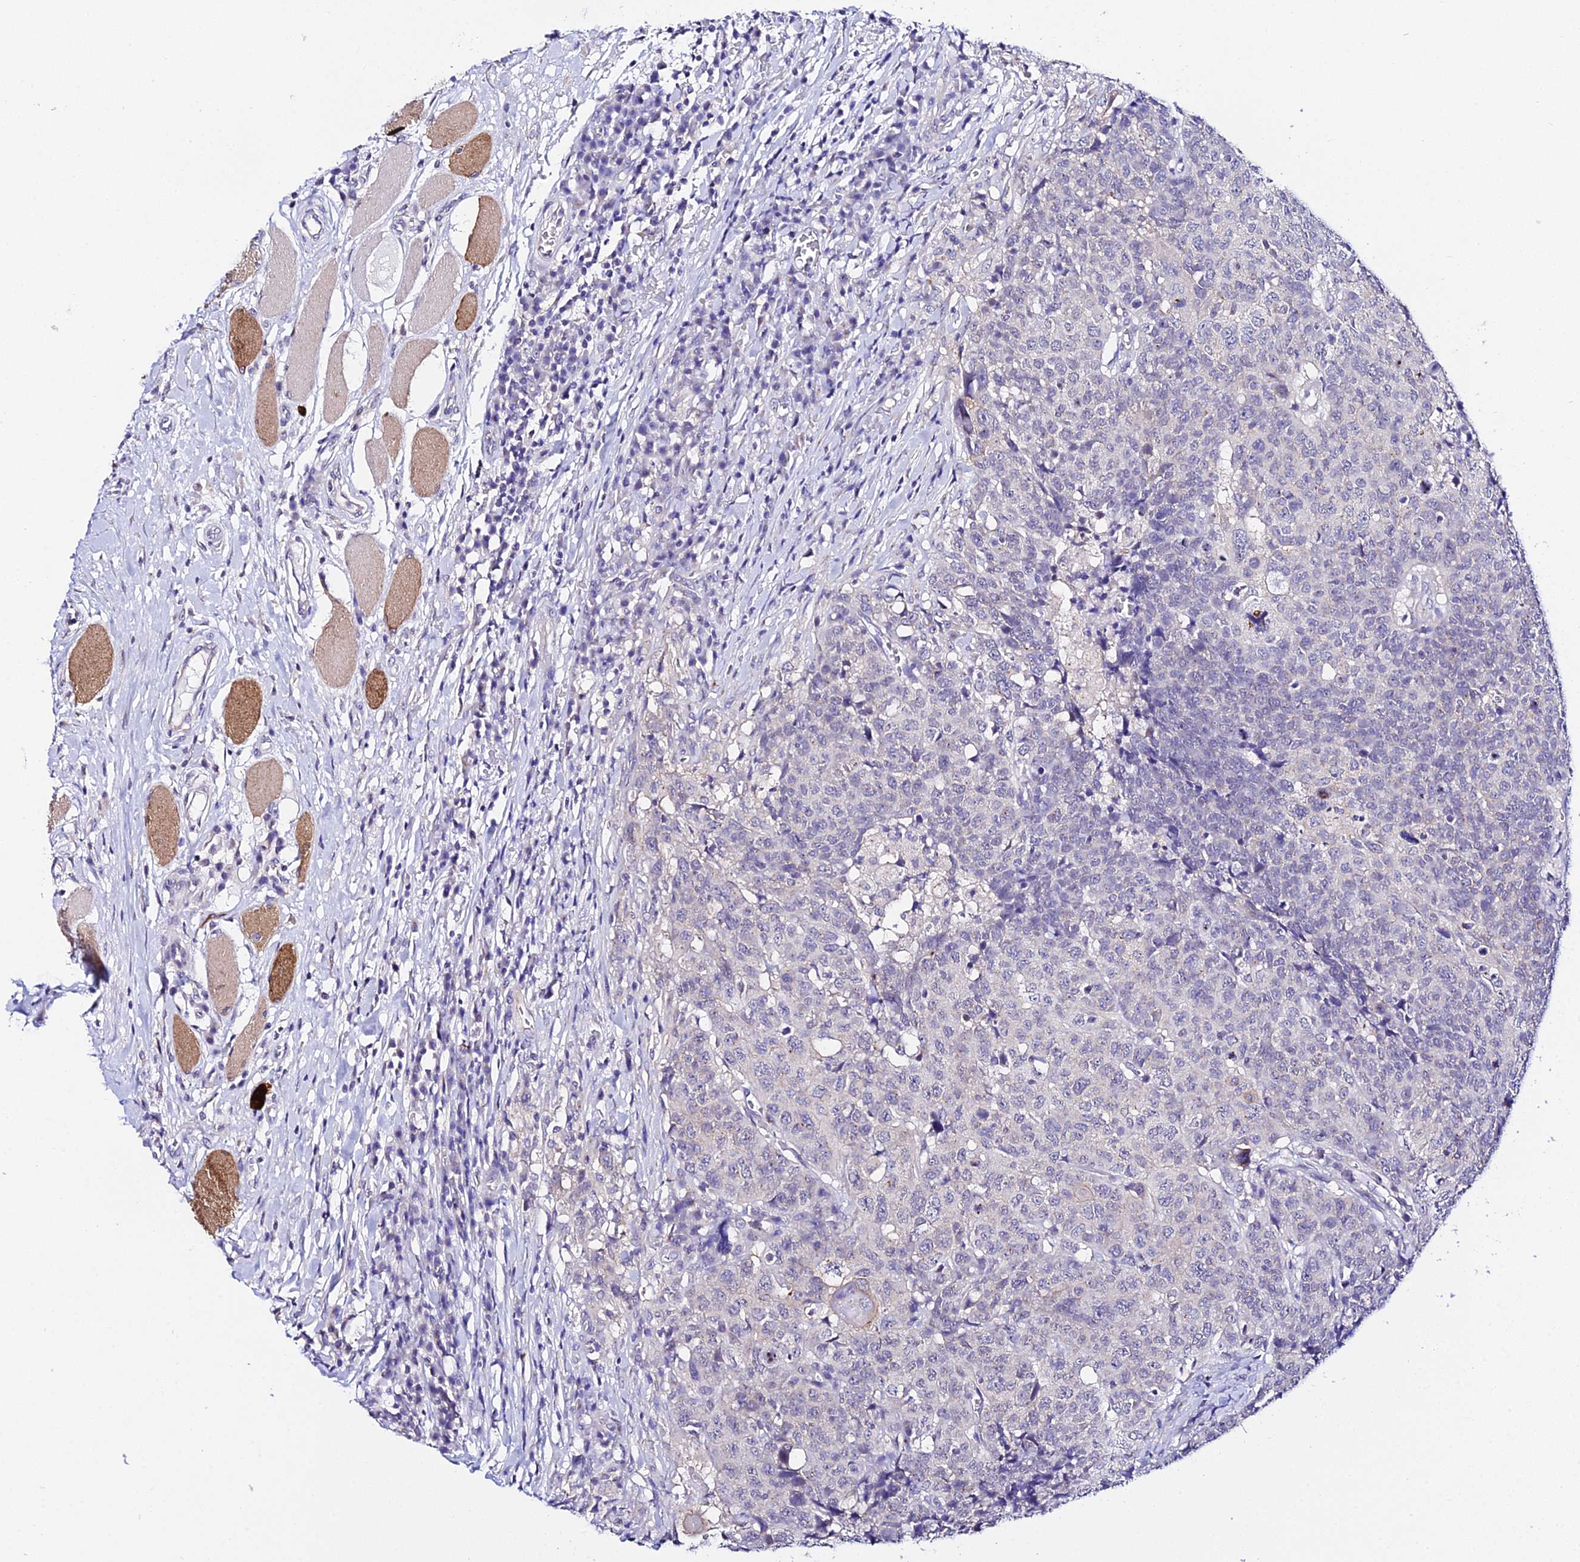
{"staining": {"intensity": "negative", "quantity": "none", "location": "none"}, "tissue": "head and neck cancer", "cell_type": "Tumor cells", "image_type": "cancer", "snomed": [{"axis": "morphology", "description": "Squamous cell carcinoma, NOS"}, {"axis": "topography", "description": "Head-Neck"}], "caption": "Immunohistochemical staining of human head and neck squamous cell carcinoma demonstrates no significant expression in tumor cells.", "gene": "ATG16L2", "patient": {"sex": "male", "age": 66}}